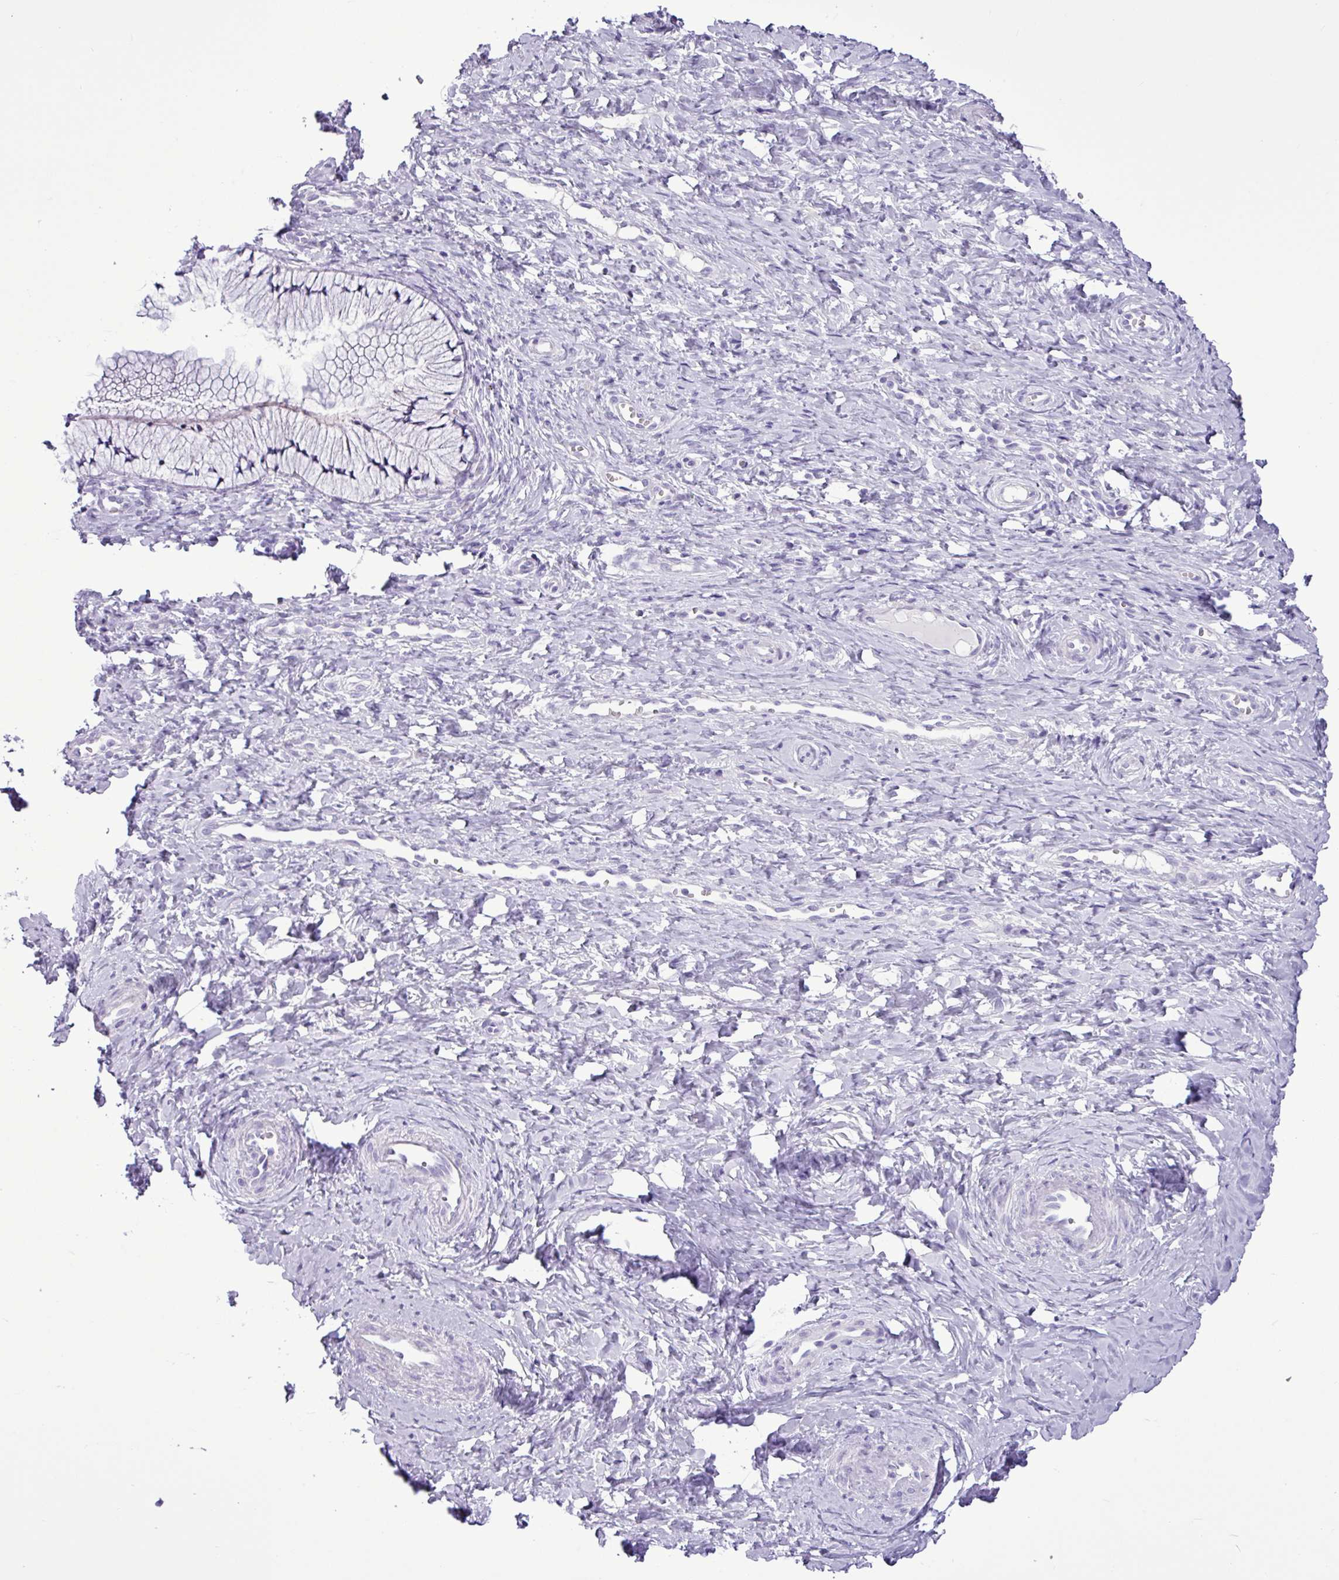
{"staining": {"intensity": "negative", "quantity": "none", "location": "none"}, "tissue": "cervix", "cell_type": "Glandular cells", "image_type": "normal", "snomed": [{"axis": "morphology", "description": "Normal tissue, NOS"}, {"axis": "topography", "description": "Cervix"}], "caption": "This is a micrograph of immunohistochemistry (IHC) staining of benign cervix, which shows no staining in glandular cells. (Stains: DAB immunohistochemistry with hematoxylin counter stain, Microscopy: brightfield microscopy at high magnification).", "gene": "ALDH3A1", "patient": {"sex": "female", "age": 36}}